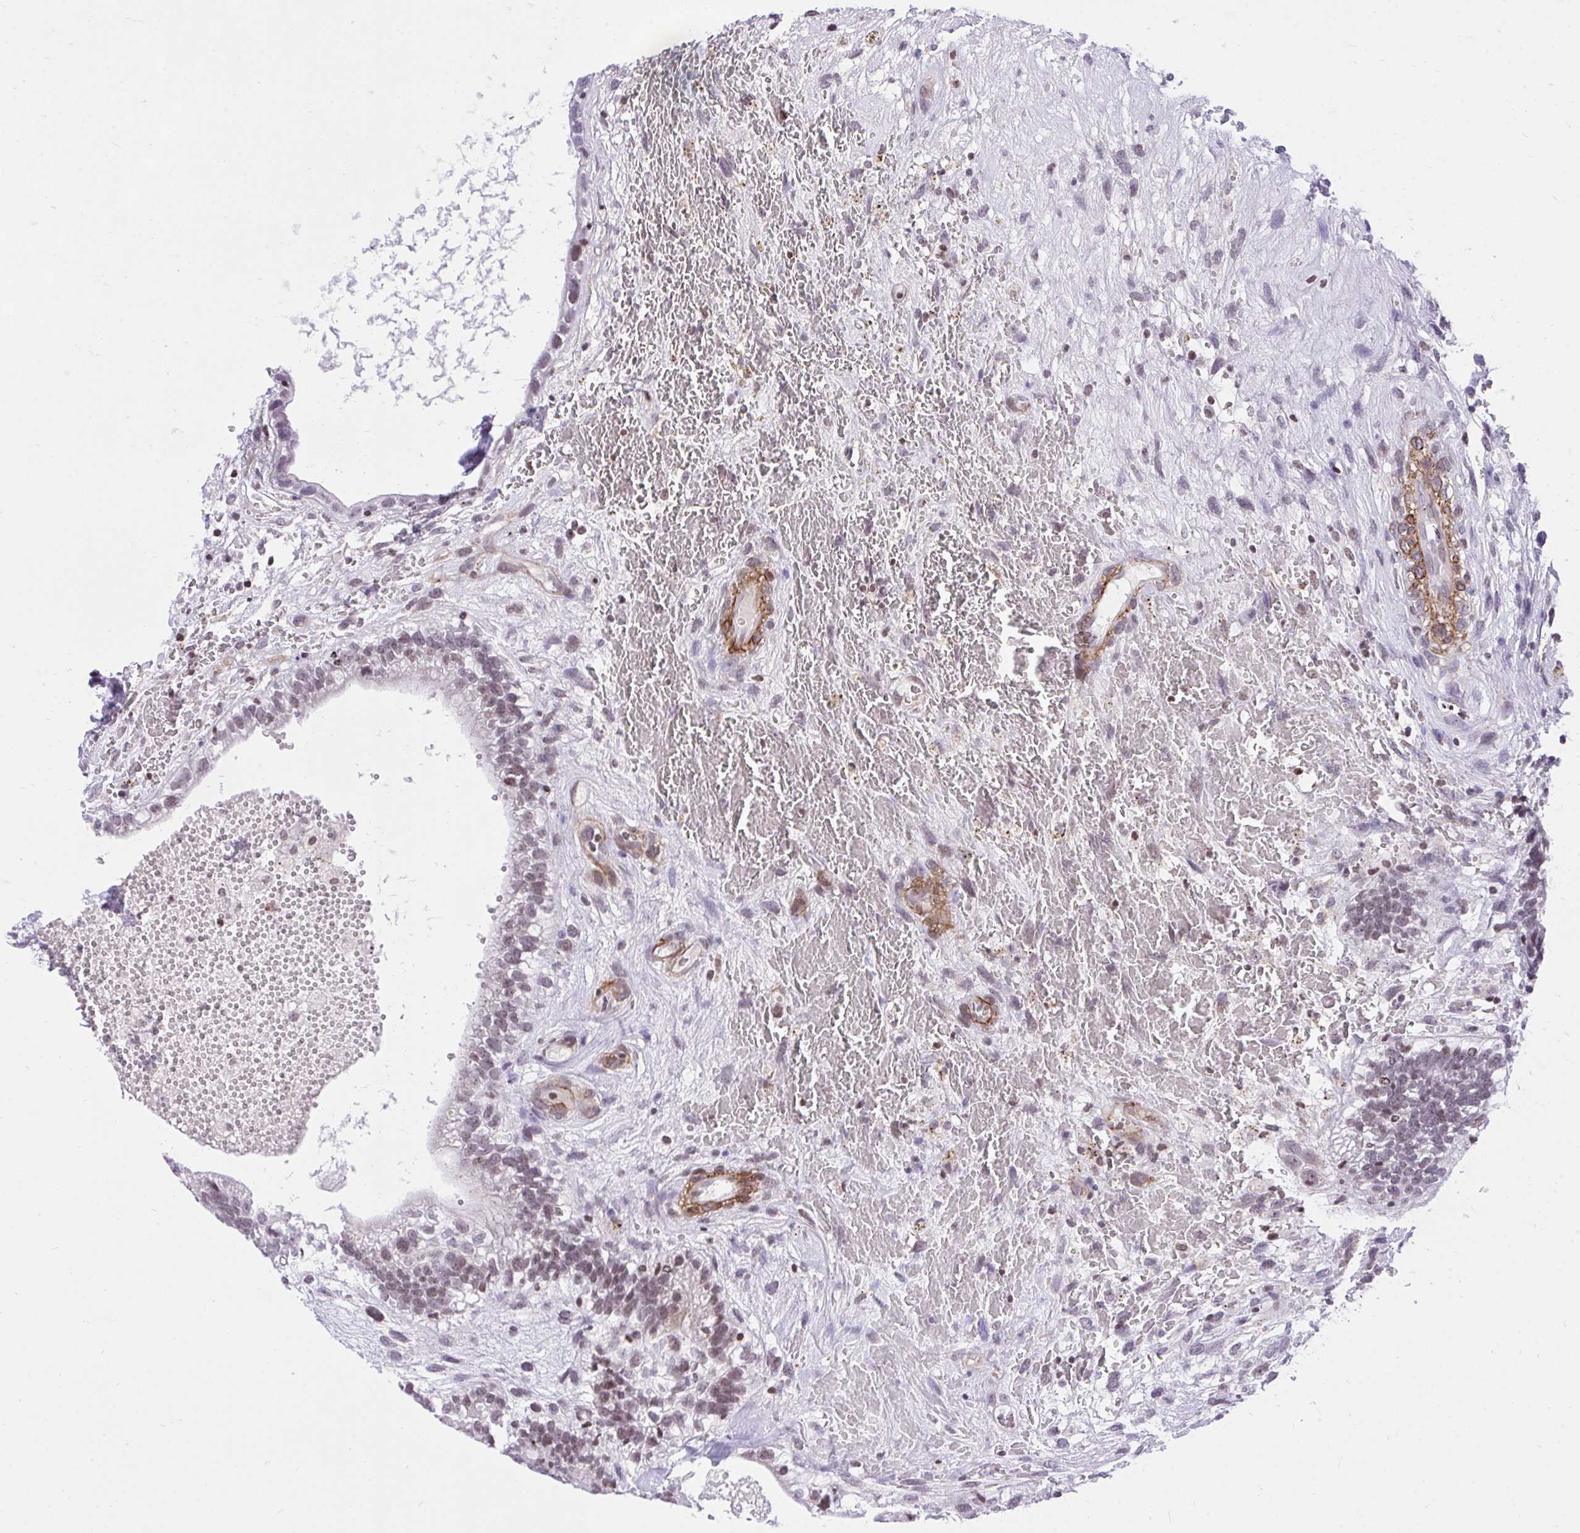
{"staining": {"intensity": "weak", "quantity": "25%-75%", "location": "nuclear"}, "tissue": "testis cancer", "cell_type": "Tumor cells", "image_type": "cancer", "snomed": [{"axis": "morphology", "description": "Seminoma, NOS"}, {"axis": "morphology", "description": "Carcinoma, Embryonal, NOS"}, {"axis": "topography", "description": "Testis"}], "caption": "Protein staining of testis cancer (seminoma) tissue shows weak nuclear staining in approximately 25%-75% of tumor cells. The protein is stained brown, and the nuclei are stained in blue (DAB IHC with brightfield microscopy, high magnification).", "gene": "KCNN4", "patient": {"sex": "male", "age": 29}}